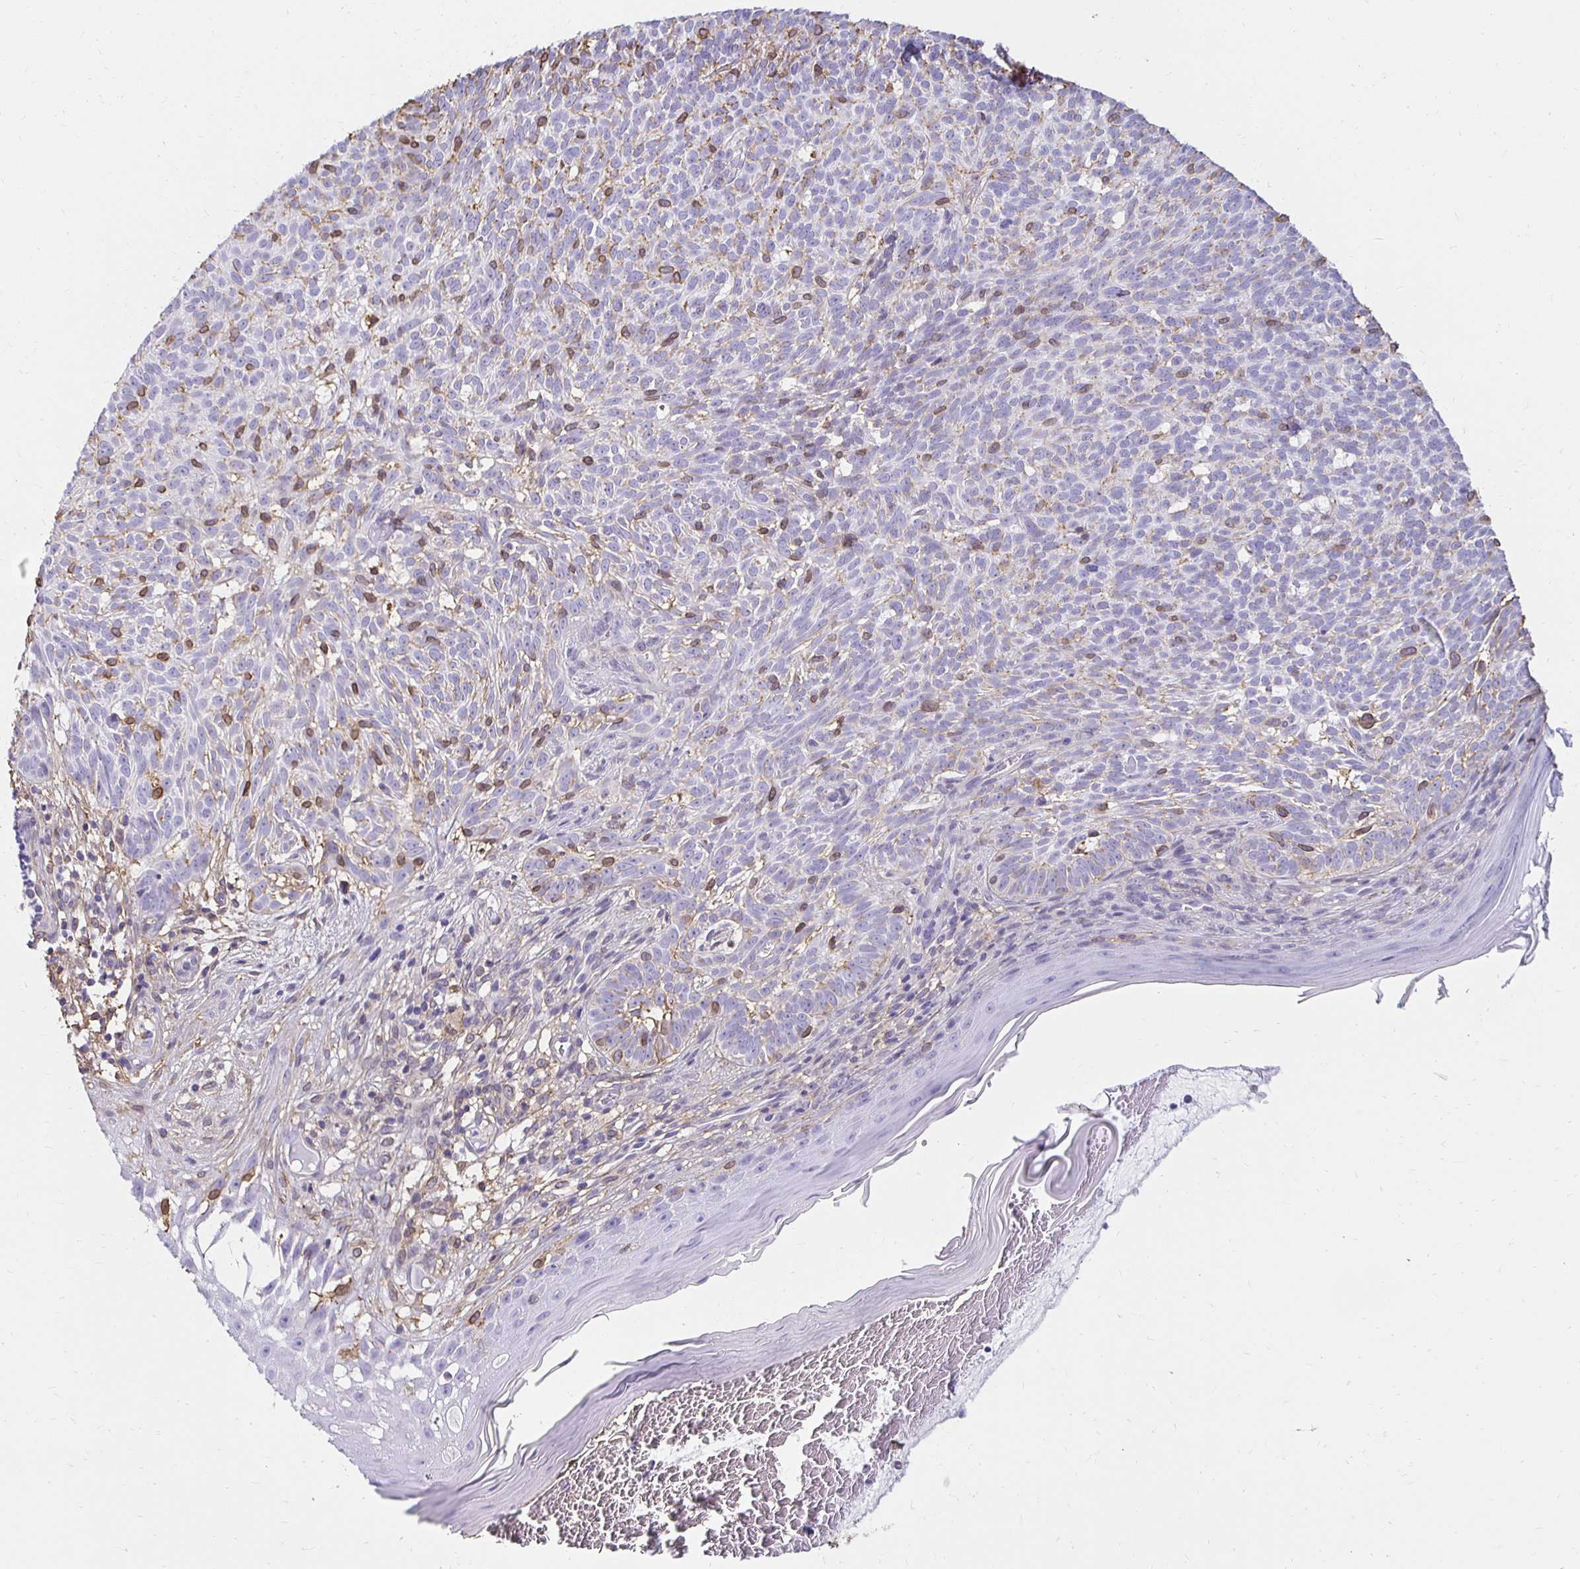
{"staining": {"intensity": "negative", "quantity": "none", "location": "none"}, "tissue": "skin cancer", "cell_type": "Tumor cells", "image_type": "cancer", "snomed": [{"axis": "morphology", "description": "Basal cell carcinoma"}, {"axis": "topography", "description": "Skin"}], "caption": "High magnification brightfield microscopy of basal cell carcinoma (skin) stained with DAB (3,3'-diaminobenzidine) (brown) and counterstained with hematoxylin (blue): tumor cells show no significant positivity.", "gene": "TAS1R3", "patient": {"sex": "male", "age": 78}}